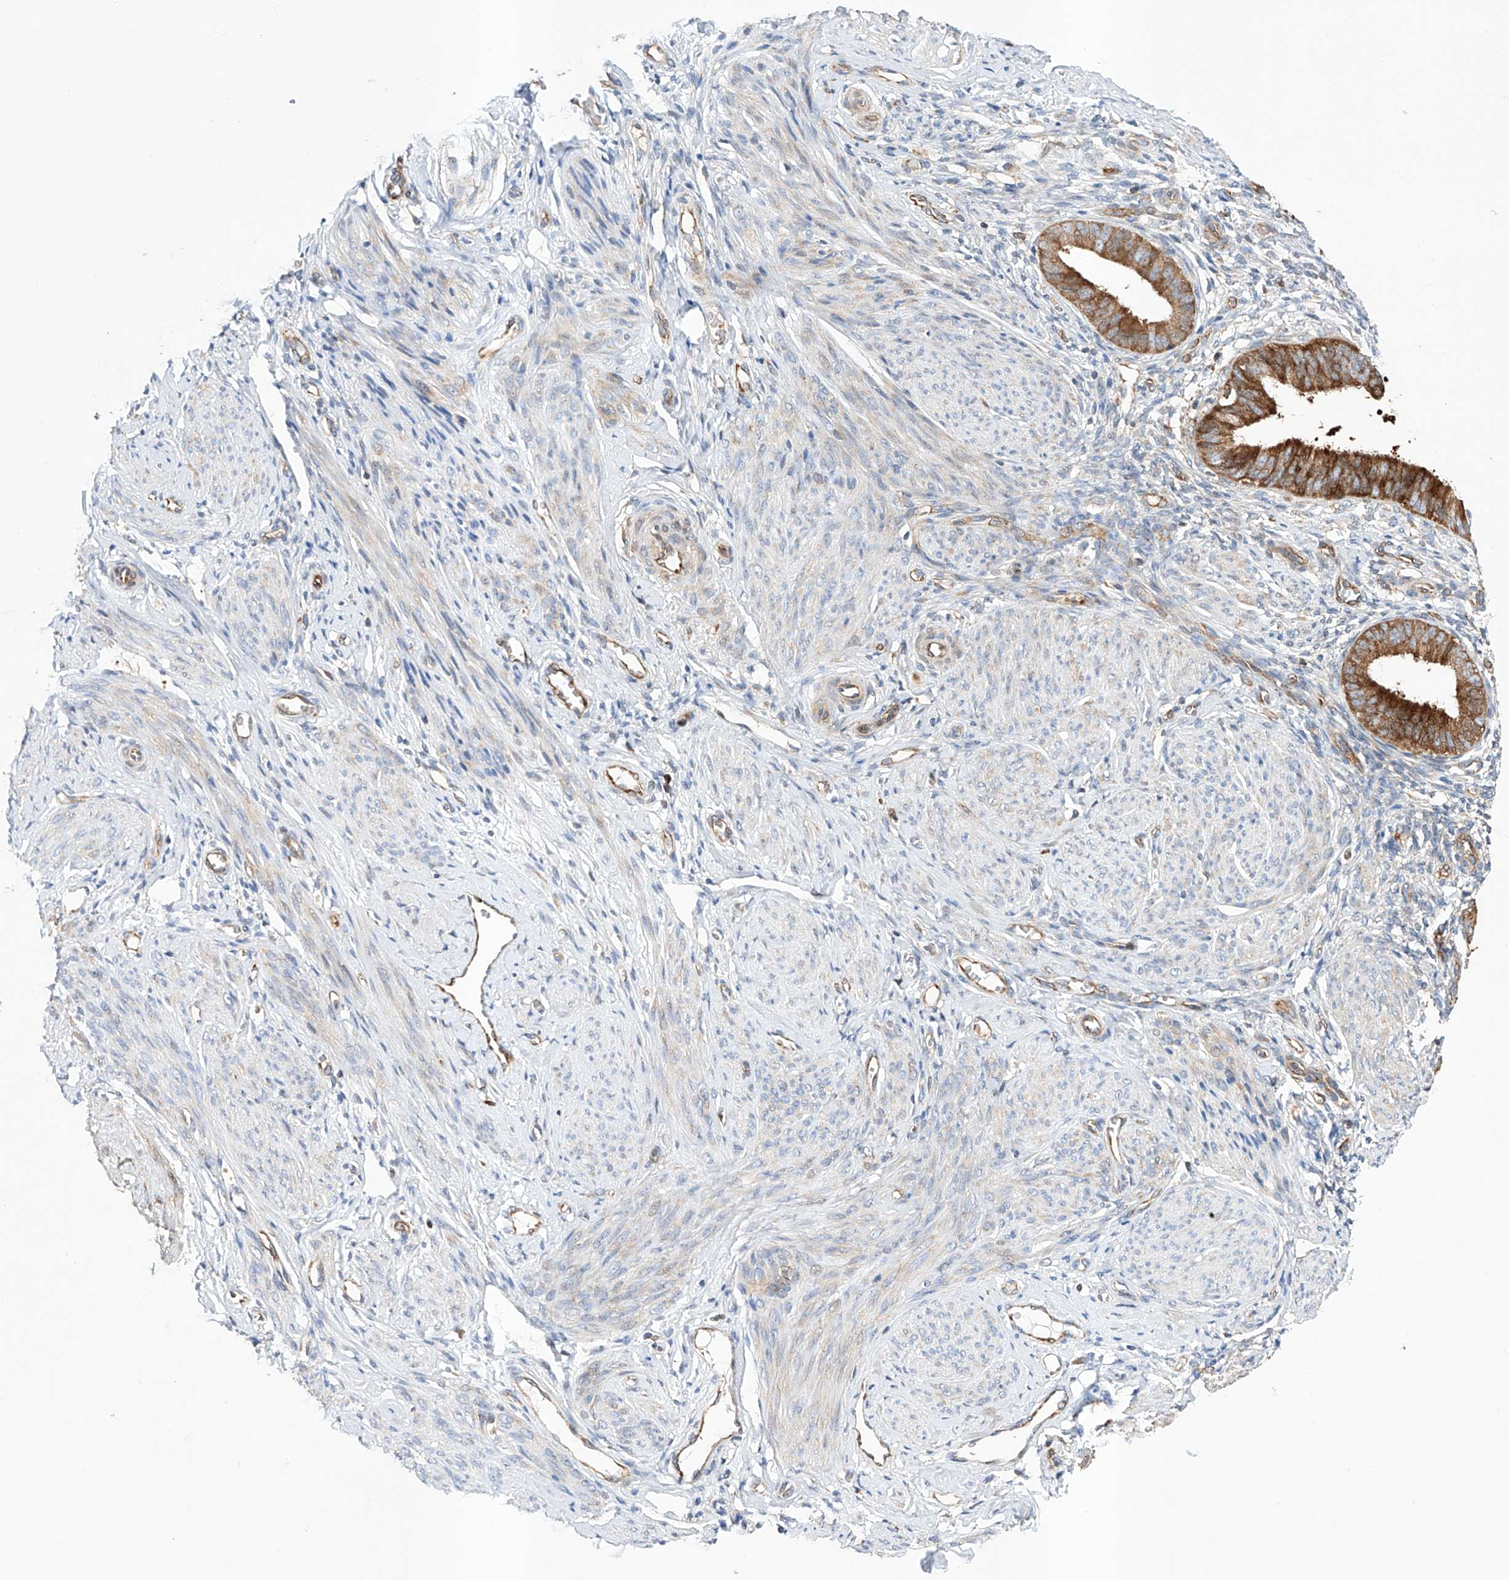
{"staining": {"intensity": "negative", "quantity": "none", "location": "none"}, "tissue": "endometrium", "cell_type": "Cells in endometrial stroma", "image_type": "normal", "snomed": [{"axis": "morphology", "description": "Normal tissue, NOS"}, {"axis": "topography", "description": "Uterus"}, {"axis": "topography", "description": "Endometrium"}], "caption": "Immunohistochemistry of normal human endometrium demonstrates no staining in cells in endometrial stroma. (DAB immunohistochemistry (IHC), high magnification).", "gene": "TIMM23", "patient": {"sex": "female", "age": 48}}